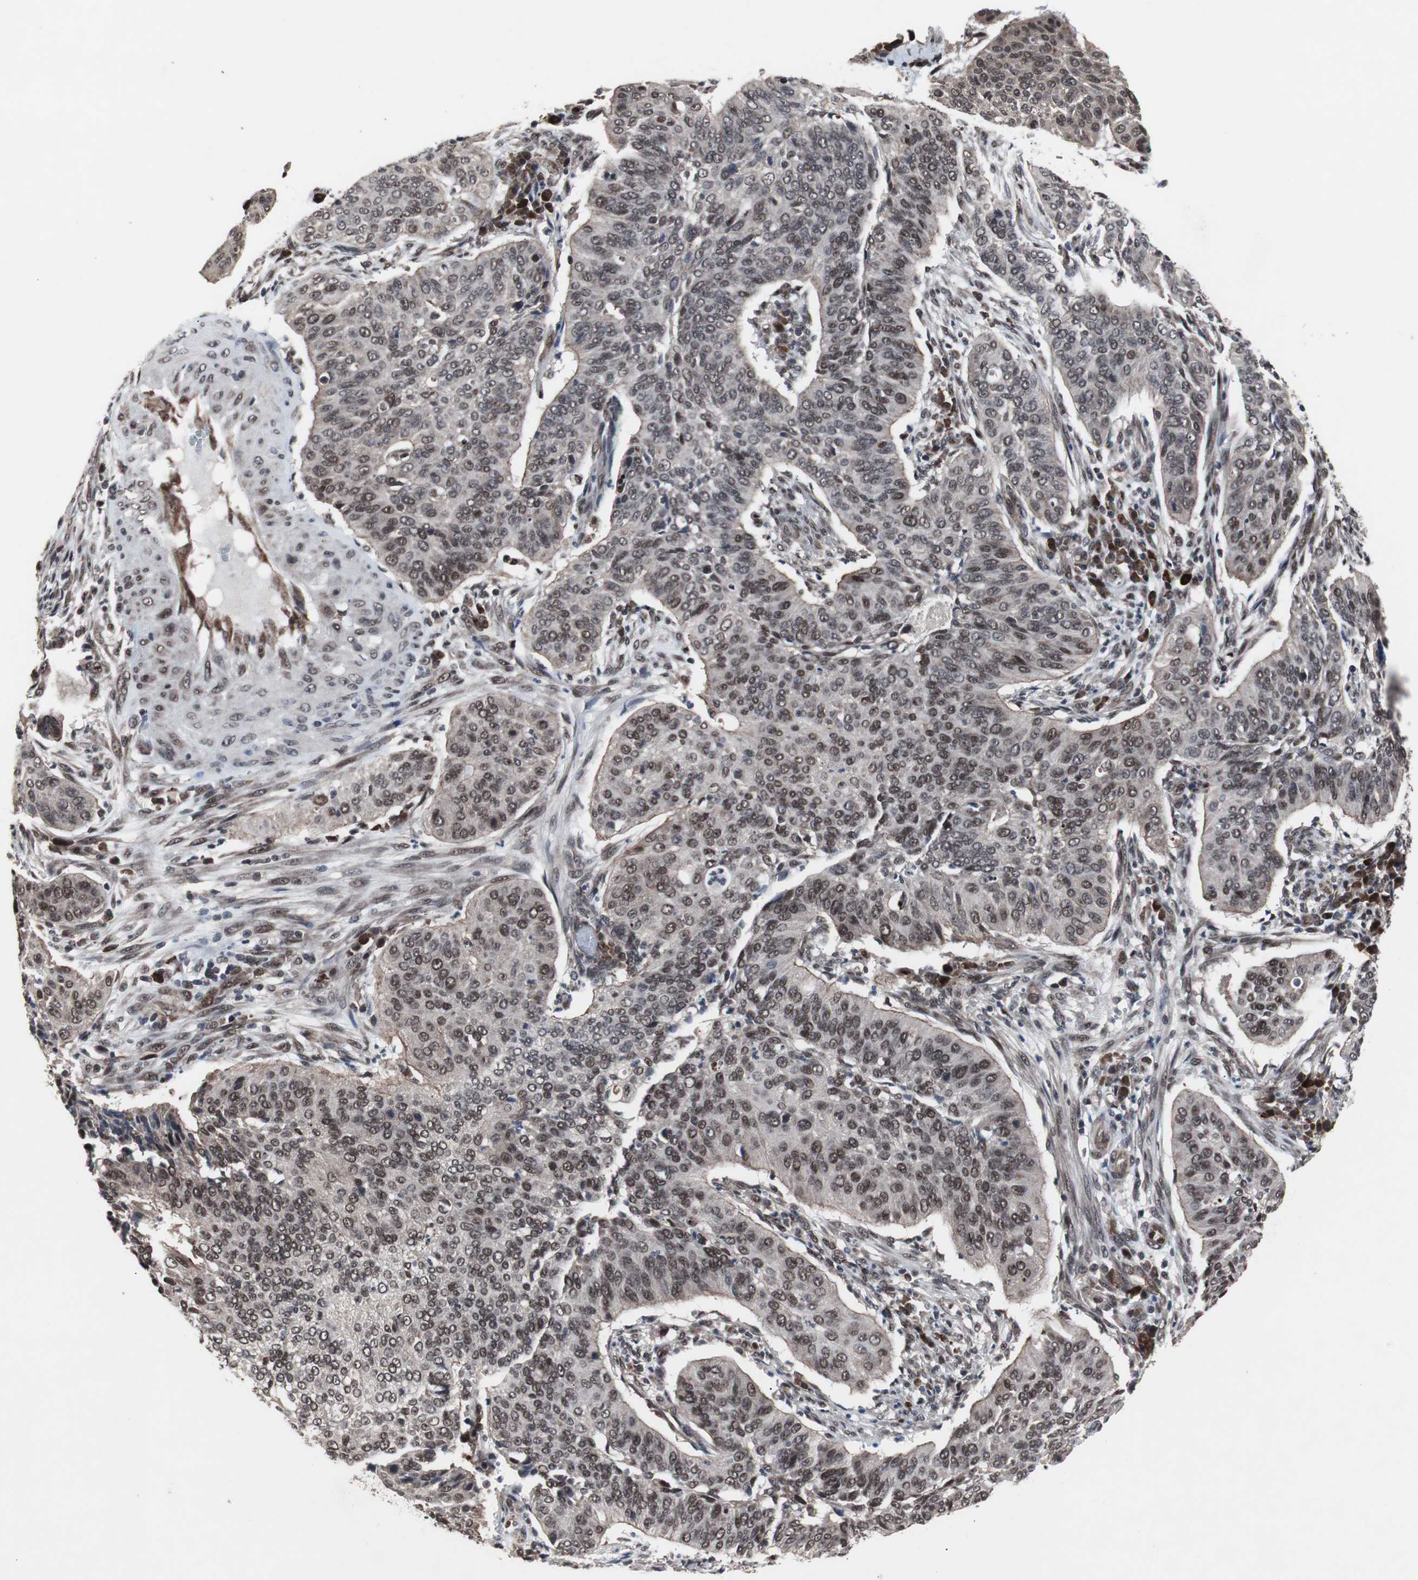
{"staining": {"intensity": "moderate", "quantity": ">75%", "location": "nuclear"}, "tissue": "cervical cancer", "cell_type": "Tumor cells", "image_type": "cancer", "snomed": [{"axis": "morphology", "description": "Squamous cell carcinoma, NOS"}, {"axis": "topography", "description": "Cervix"}], "caption": "Human cervical cancer (squamous cell carcinoma) stained with a brown dye displays moderate nuclear positive positivity in approximately >75% of tumor cells.", "gene": "GTF2F2", "patient": {"sex": "female", "age": 39}}